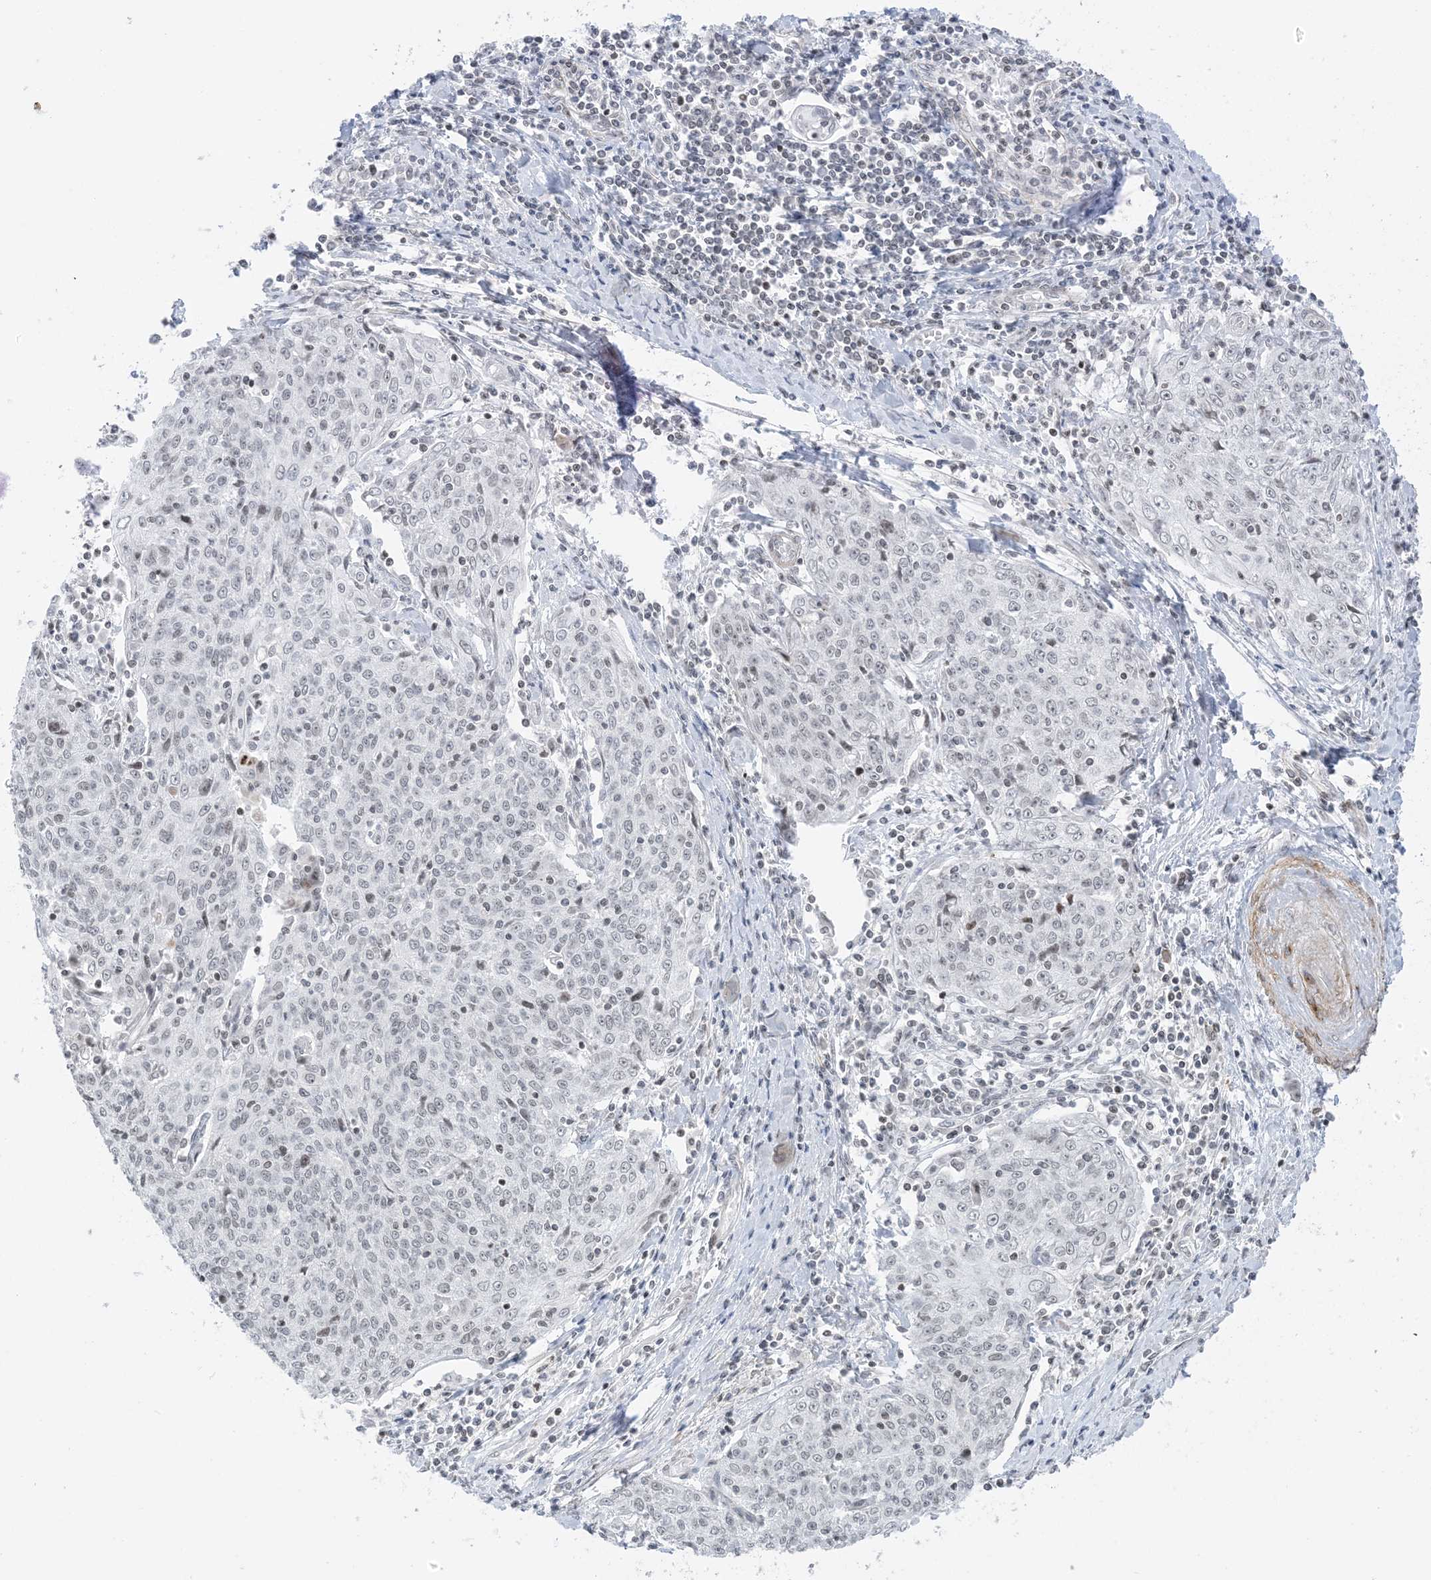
{"staining": {"intensity": "weak", "quantity": "<25%", "location": "nuclear"}, "tissue": "cervical cancer", "cell_type": "Tumor cells", "image_type": "cancer", "snomed": [{"axis": "morphology", "description": "Squamous cell carcinoma, NOS"}, {"axis": "topography", "description": "Cervix"}], "caption": "High magnification brightfield microscopy of cervical cancer (squamous cell carcinoma) stained with DAB (3,3'-diaminobenzidine) (brown) and counterstained with hematoxylin (blue): tumor cells show no significant staining.", "gene": "METAP1D", "patient": {"sex": "female", "age": 48}}